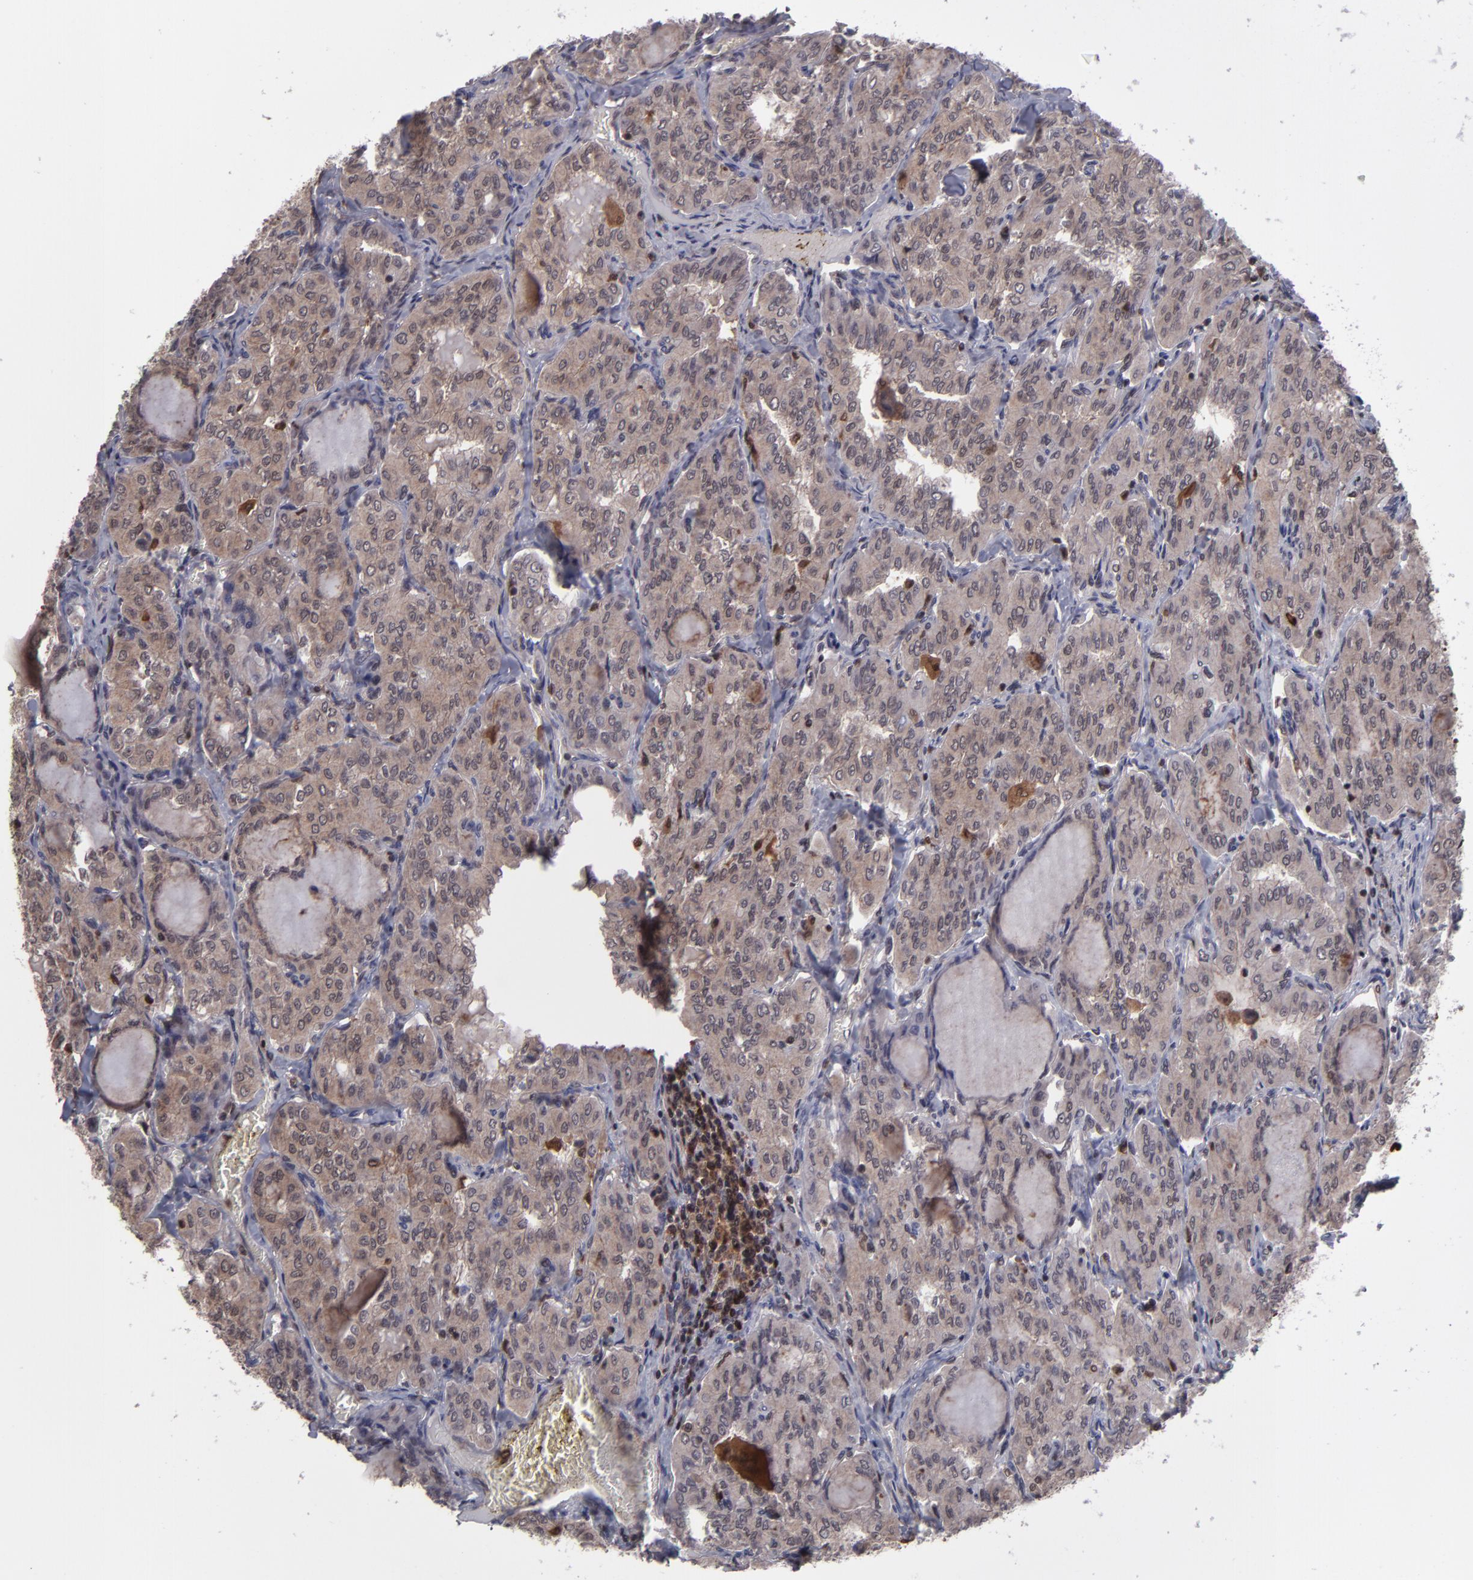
{"staining": {"intensity": "weak", "quantity": ">75%", "location": "cytoplasmic/membranous,nuclear"}, "tissue": "thyroid cancer", "cell_type": "Tumor cells", "image_type": "cancer", "snomed": [{"axis": "morphology", "description": "Papillary adenocarcinoma, NOS"}, {"axis": "topography", "description": "Thyroid gland"}], "caption": "Brown immunohistochemical staining in thyroid papillary adenocarcinoma reveals weak cytoplasmic/membranous and nuclear staining in about >75% of tumor cells.", "gene": "GRB2", "patient": {"sex": "male", "age": 20}}